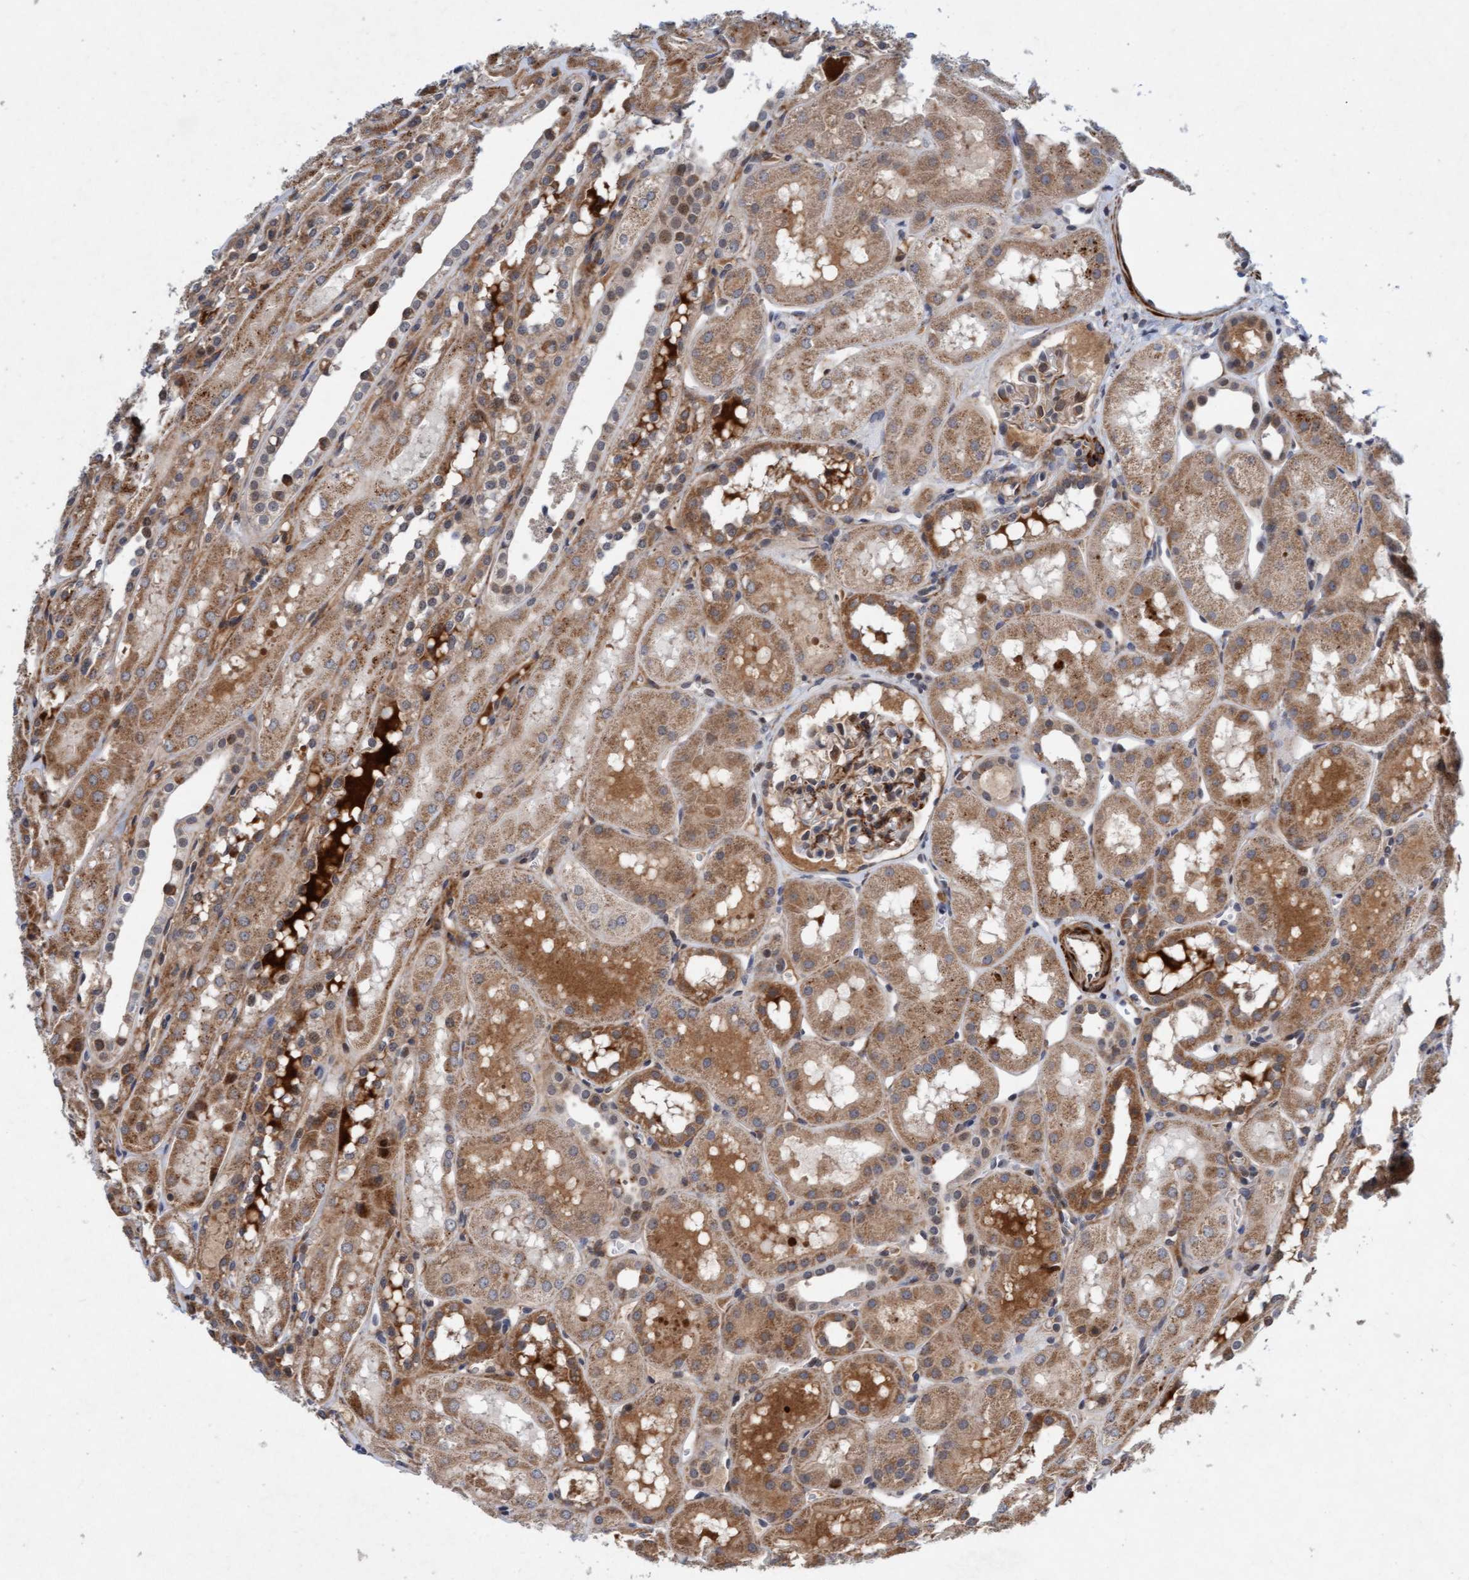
{"staining": {"intensity": "moderate", "quantity": ">75%", "location": "cytoplasmic/membranous"}, "tissue": "kidney", "cell_type": "Cells in glomeruli", "image_type": "normal", "snomed": [{"axis": "morphology", "description": "Normal tissue, NOS"}, {"axis": "topography", "description": "Kidney"}, {"axis": "topography", "description": "Urinary bladder"}], "caption": "Benign kidney demonstrates moderate cytoplasmic/membranous expression in about >75% of cells in glomeruli.", "gene": "TMEM70", "patient": {"sex": "male", "age": 16}}